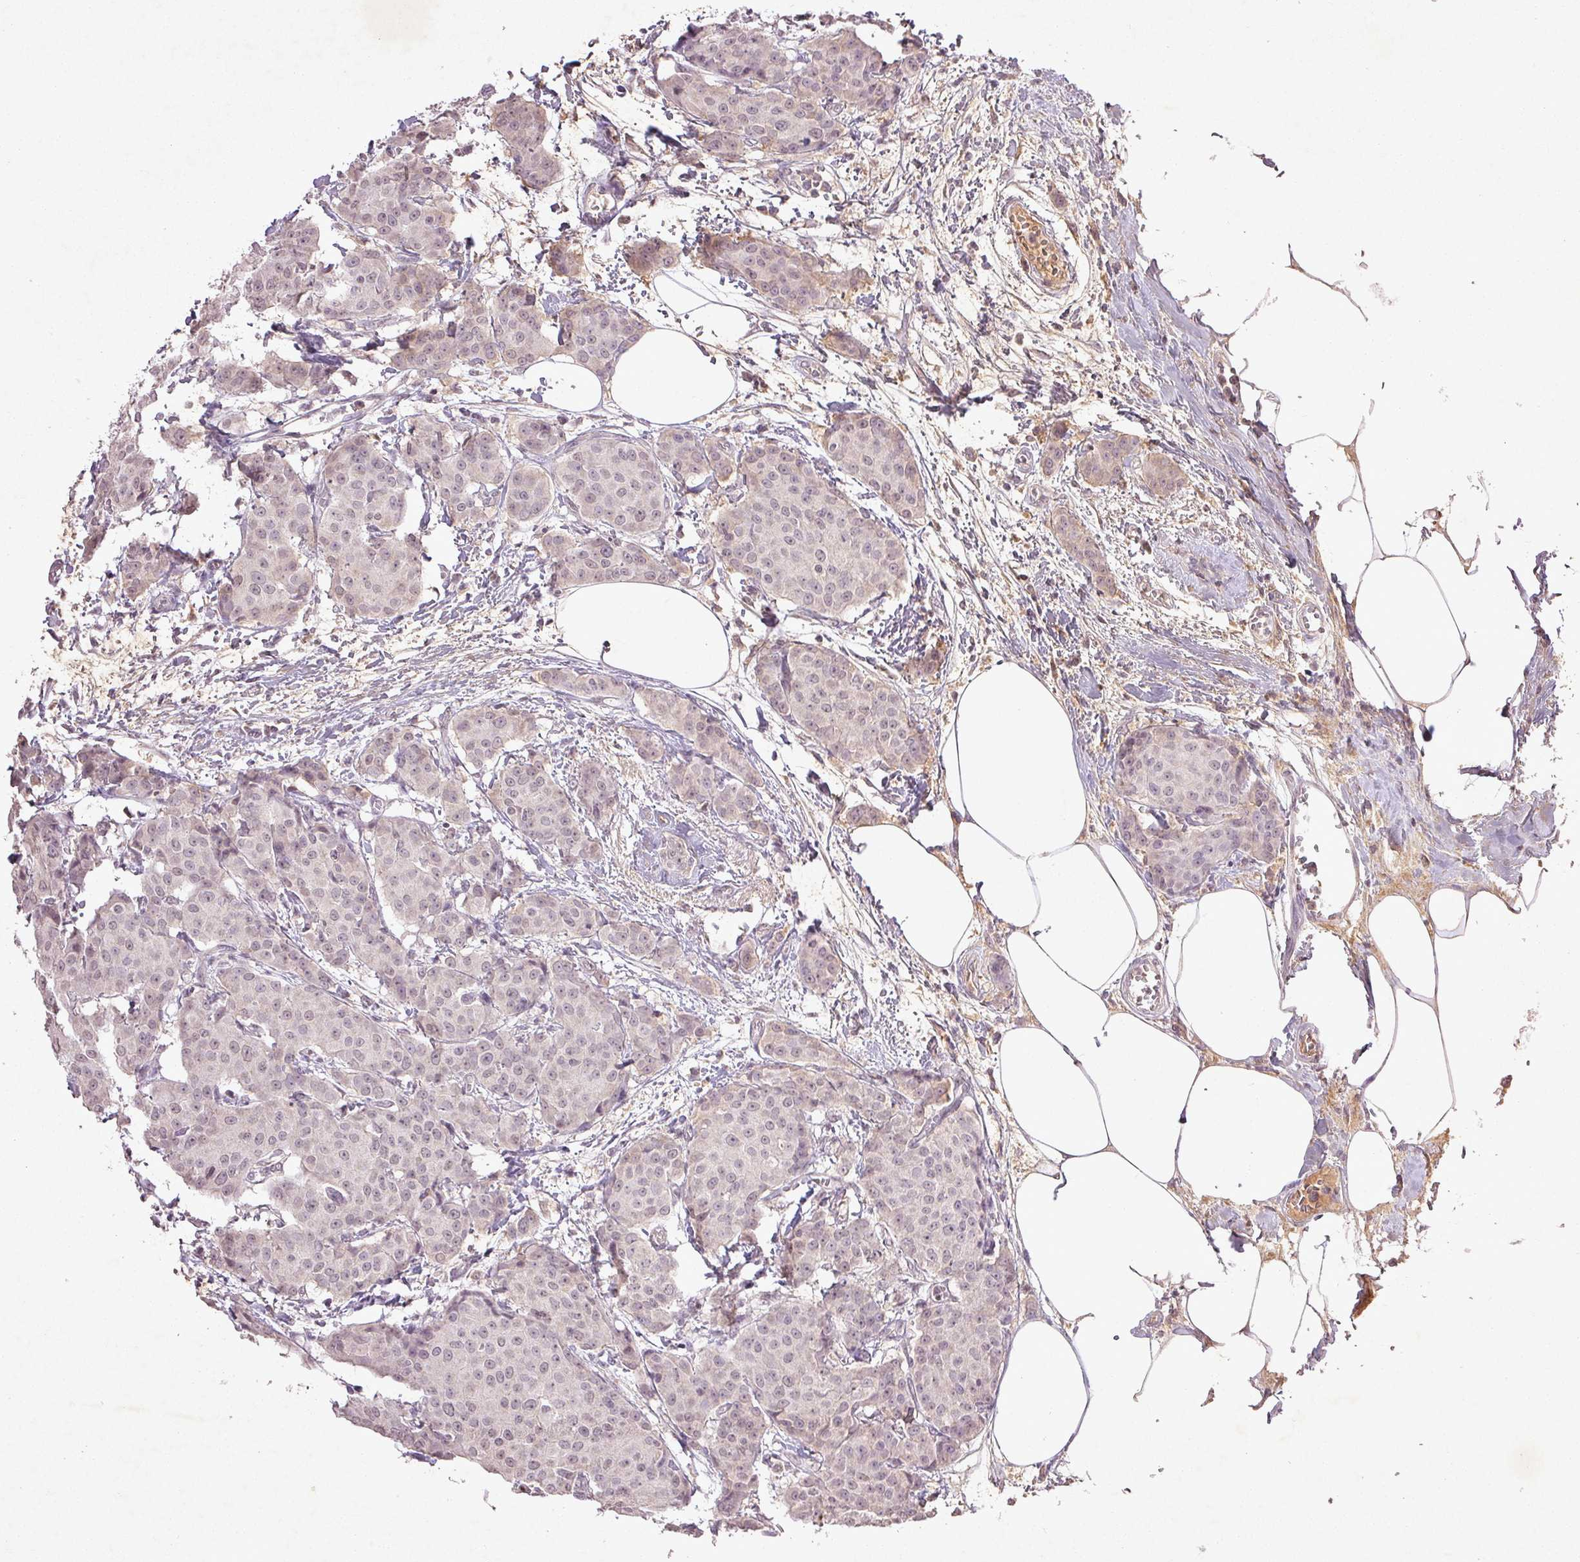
{"staining": {"intensity": "negative", "quantity": "none", "location": "none"}, "tissue": "breast cancer", "cell_type": "Tumor cells", "image_type": "cancer", "snomed": [{"axis": "morphology", "description": "Duct carcinoma"}, {"axis": "topography", "description": "Breast"}], "caption": "Breast cancer stained for a protein using IHC shows no expression tumor cells.", "gene": "FAM168B", "patient": {"sex": "female", "age": 91}}